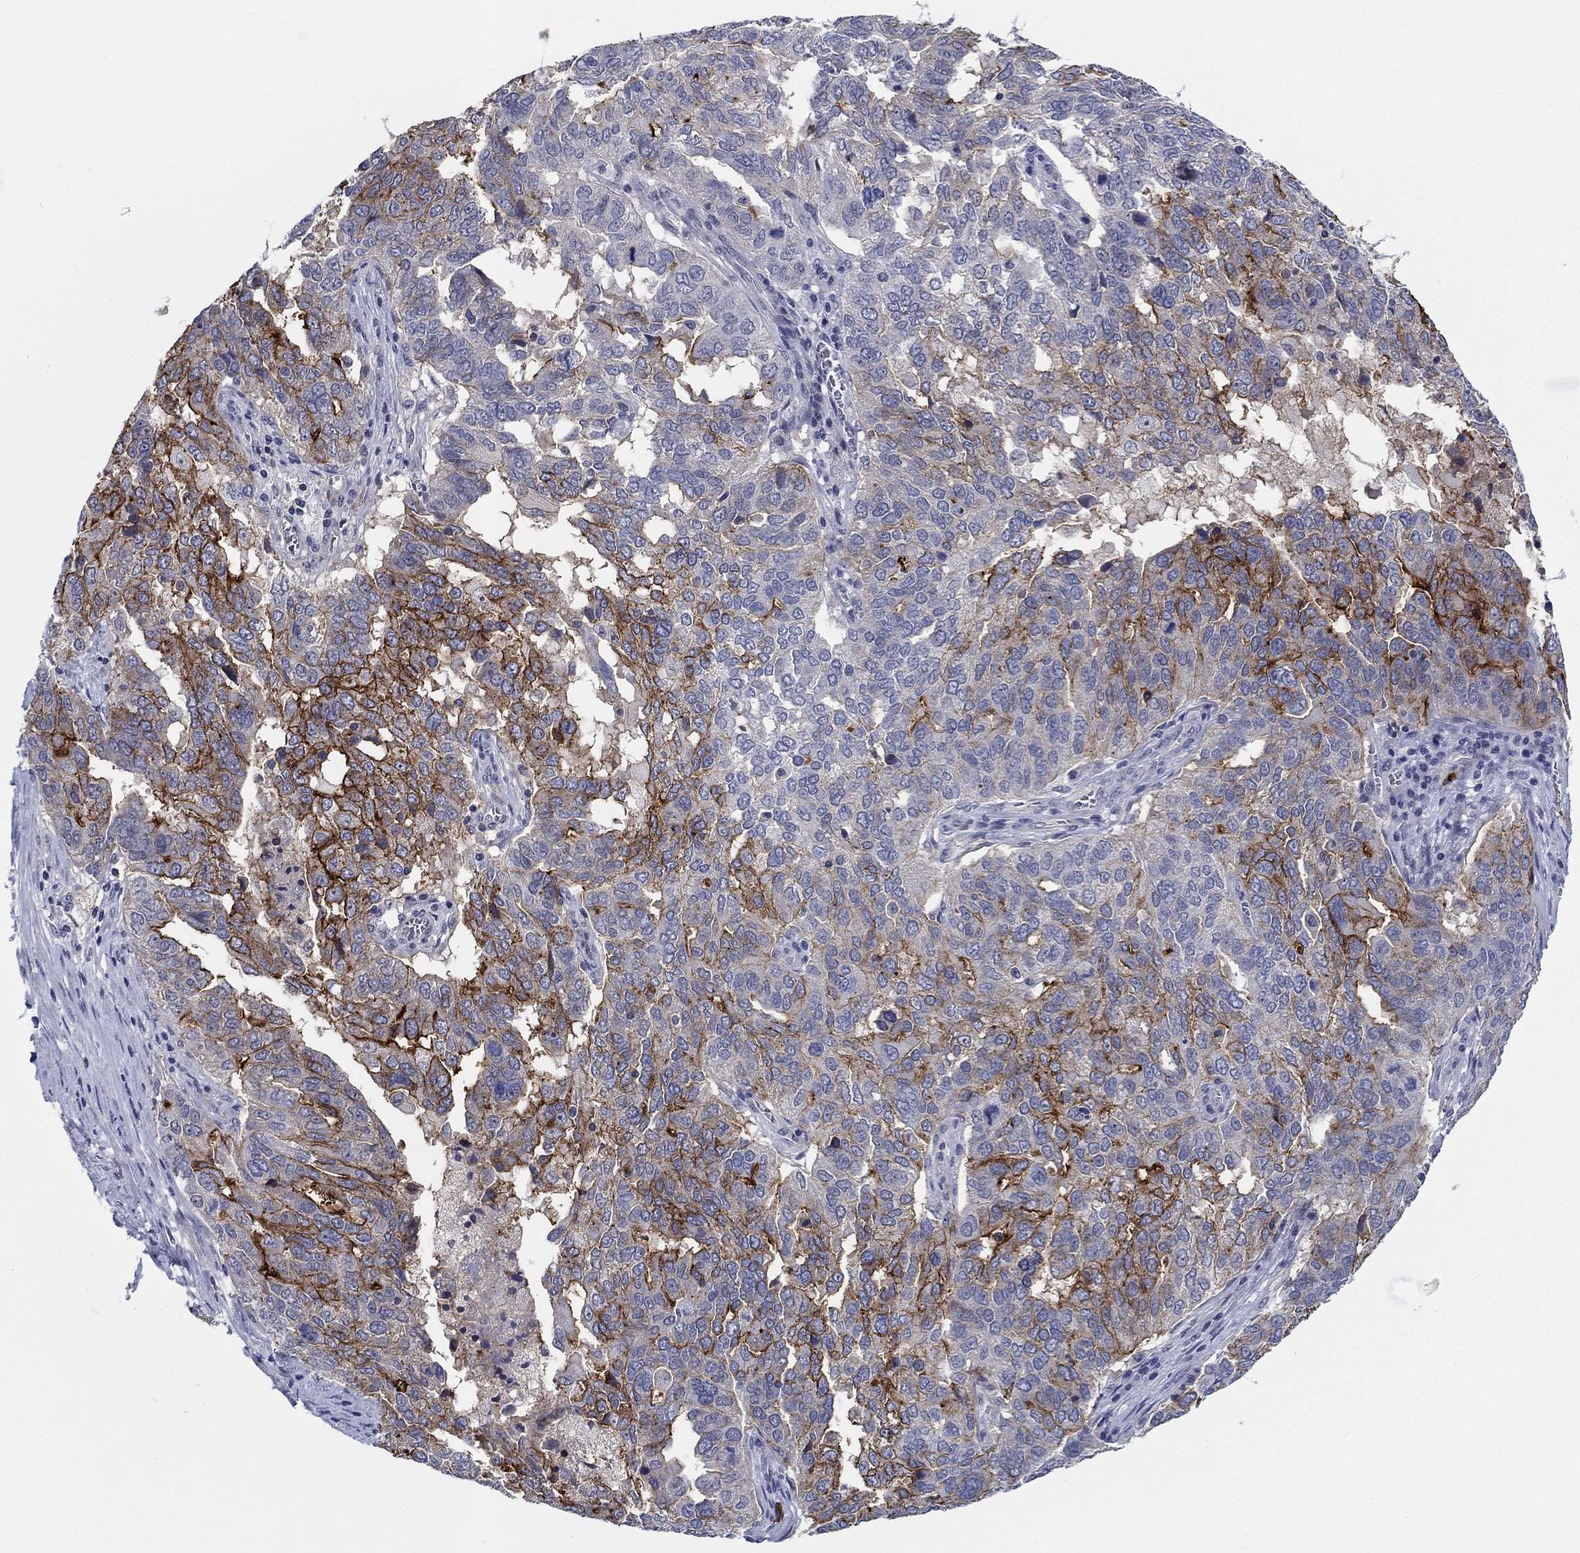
{"staining": {"intensity": "strong", "quantity": "25%-75%", "location": "cytoplasmic/membranous"}, "tissue": "ovarian cancer", "cell_type": "Tumor cells", "image_type": "cancer", "snomed": [{"axis": "morphology", "description": "Carcinoma, endometroid"}, {"axis": "topography", "description": "Soft tissue"}, {"axis": "topography", "description": "Ovary"}], "caption": "Endometroid carcinoma (ovarian) tissue demonstrates strong cytoplasmic/membranous positivity in approximately 25%-75% of tumor cells, visualized by immunohistochemistry. (DAB (3,3'-diaminobenzidine) IHC, brown staining for protein, blue staining for nuclei).", "gene": "SMIM18", "patient": {"sex": "female", "age": 52}}